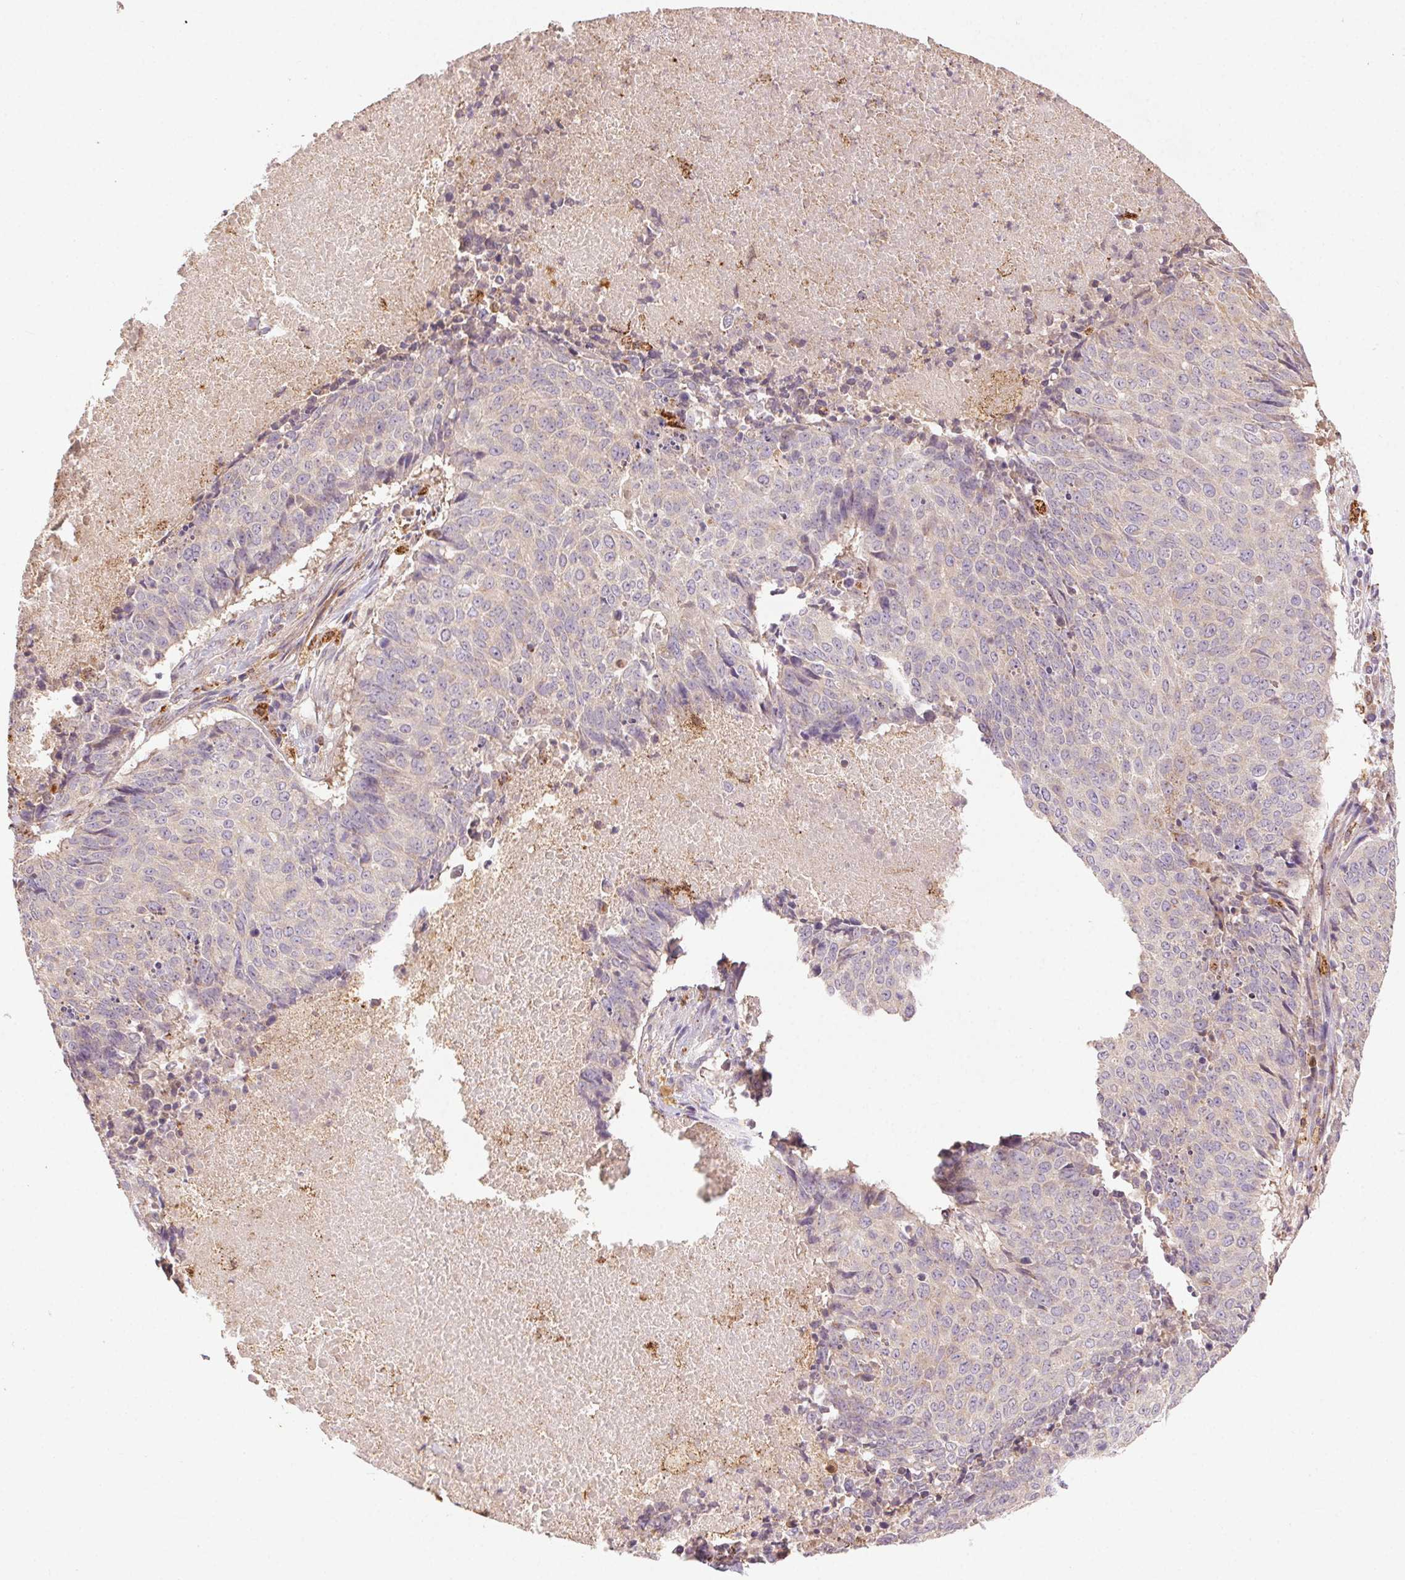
{"staining": {"intensity": "negative", "quantity": "none", "location": "none"}, "tissue": "lung cancer", "cell_type": "Tumor cells", "image_type": "cancer", "snomed": [{"axis": "morphology", "description": "Normal tissue, NOS"}, {"axis": "morphology", "description": "Squamous cell carcinoma, NOS"}, {"axis": "topography", "description": "Bronchus"}, {"axis": "topography", "description": "Lung"}], "caption": "Immunohistochemistry histopathology image of human lung cancer stained for a protein (brown), which reveals no expression in tumor cells.", "gene": "FNBP1L", "patient": {"sex": "male", "age": 64}}